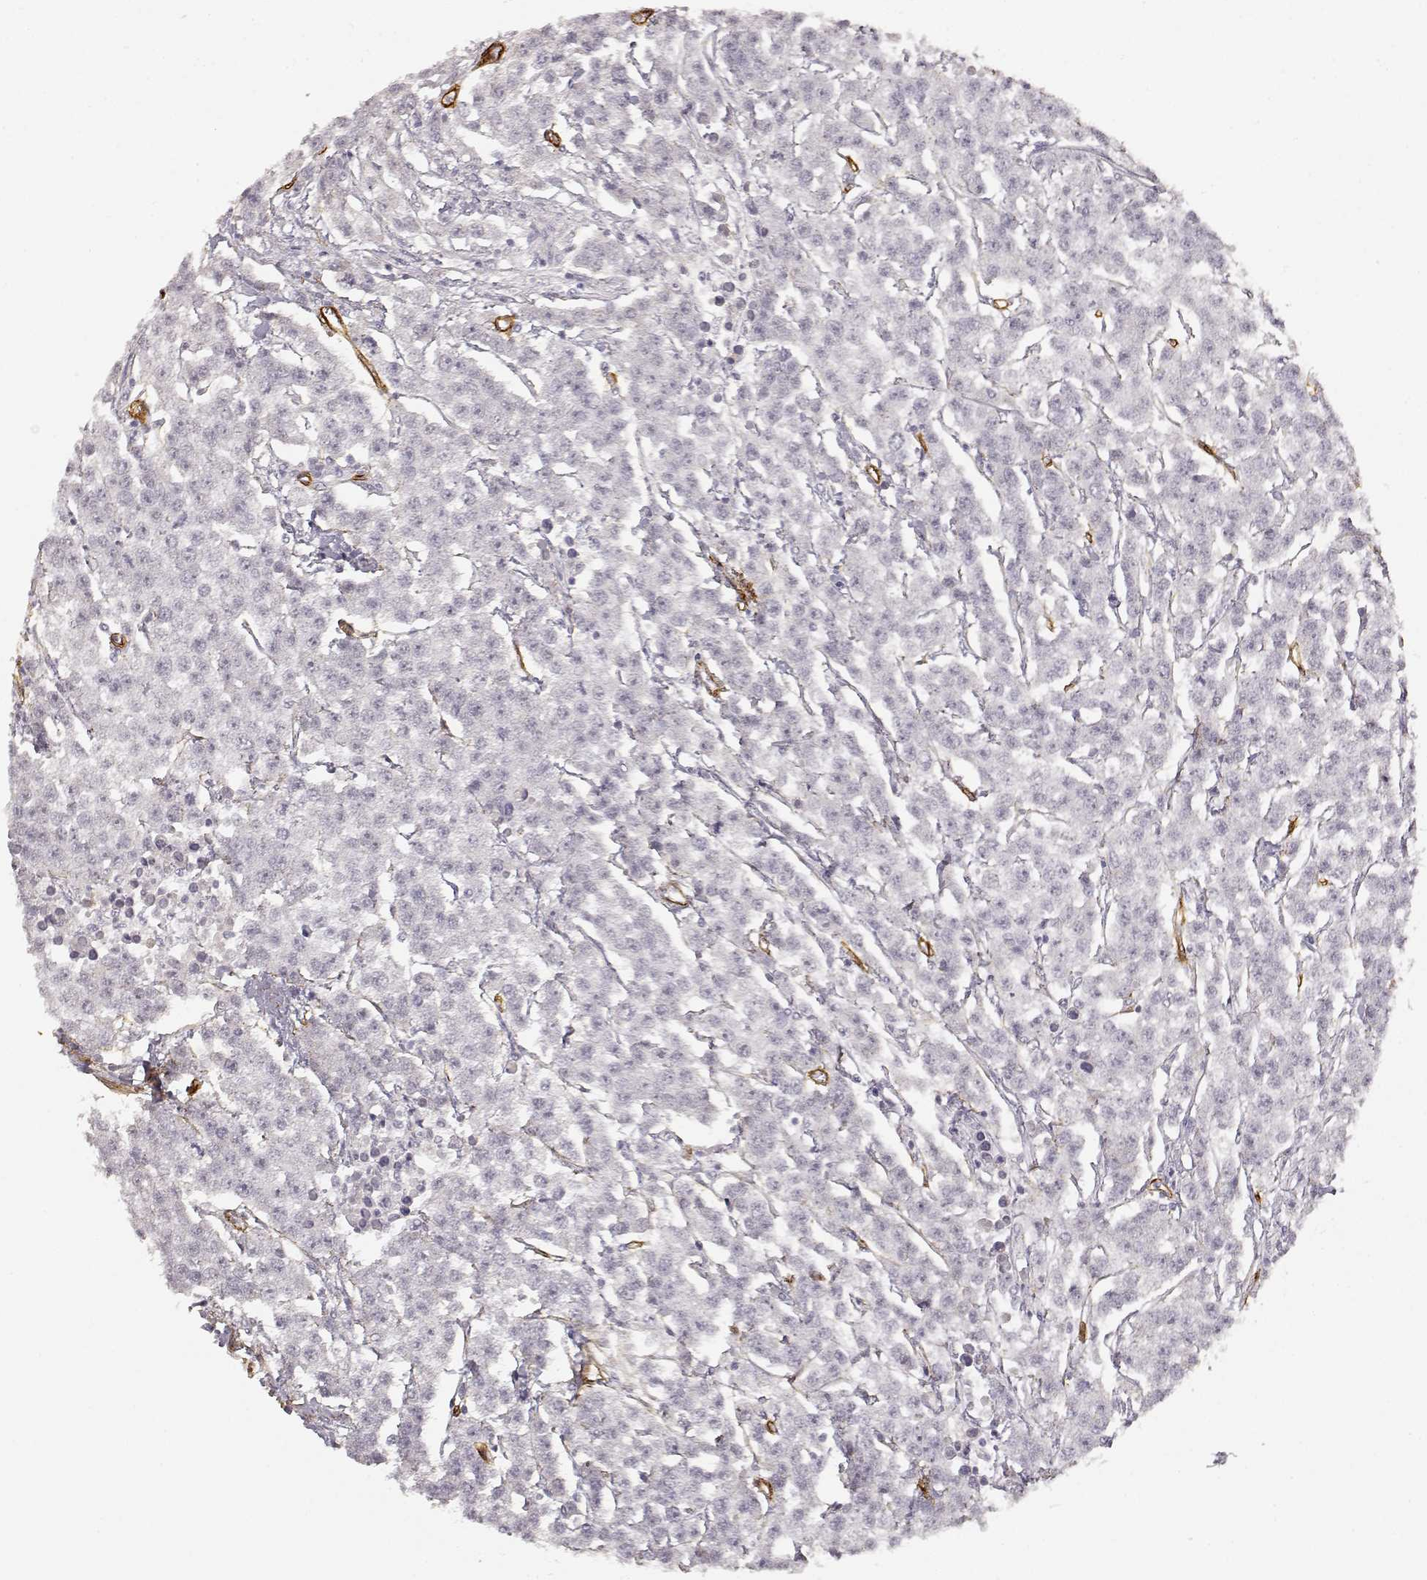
{"staining": {"intensity": "negative", "quantity": "none", "location": "none"}, "tissue": "testis cancer", "cell_type": "Tumor cells", "image_type": "cancer", "snomed": [{"axis": "morphology", "description": "Seminoma, NOS"}, {"axis": "topography", "description": "Testis"}], "caption": "Immunohistochemical staining of testis cancer exhibits no significant staining in tumor cells. Nuclei are stained in blue.", "gene": "LAMA4", "patient": {"sex": "male", "age": 59}}